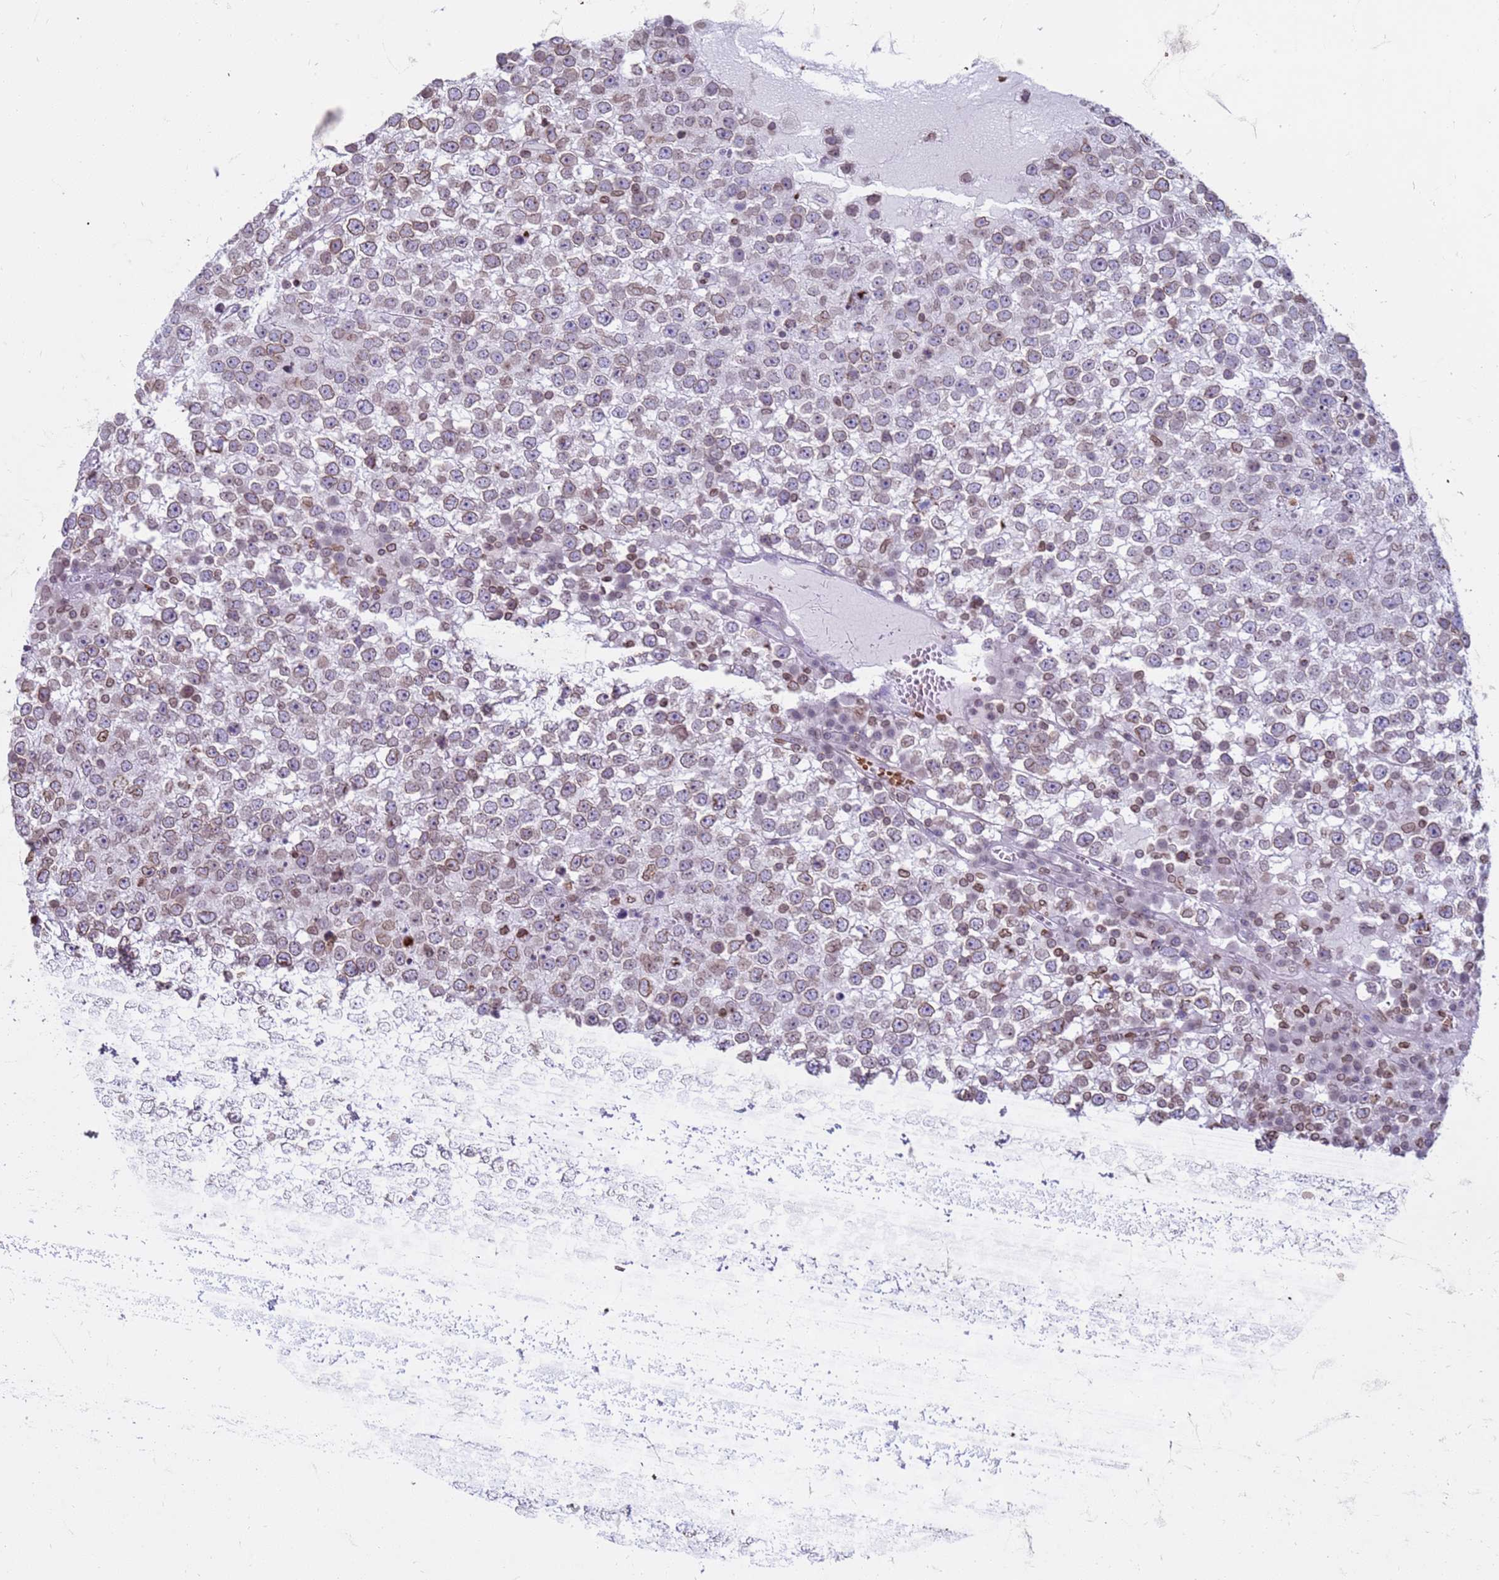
{"staining": {"intensity": "moderate", "quantity": ">75%", "location": "cytoplasmic/membranous,nuclear"}, "tissue": "testis cancer", "cell_type": "Tumor cells", "image_type": "cancer", "snomed": [{"axis": "morphology", "description": "Seminoma, NOS"}, {"axis": "topography", "description": "Testis"}], "caption": "Testis seminoma stained with immunohistochemistry reveals moderate cytoplasmic/membranous and nuclear staining in approximately >75% of tumor cells.", "gene": "METTL25B", "patient": {"sex": "male", "age": 65}}